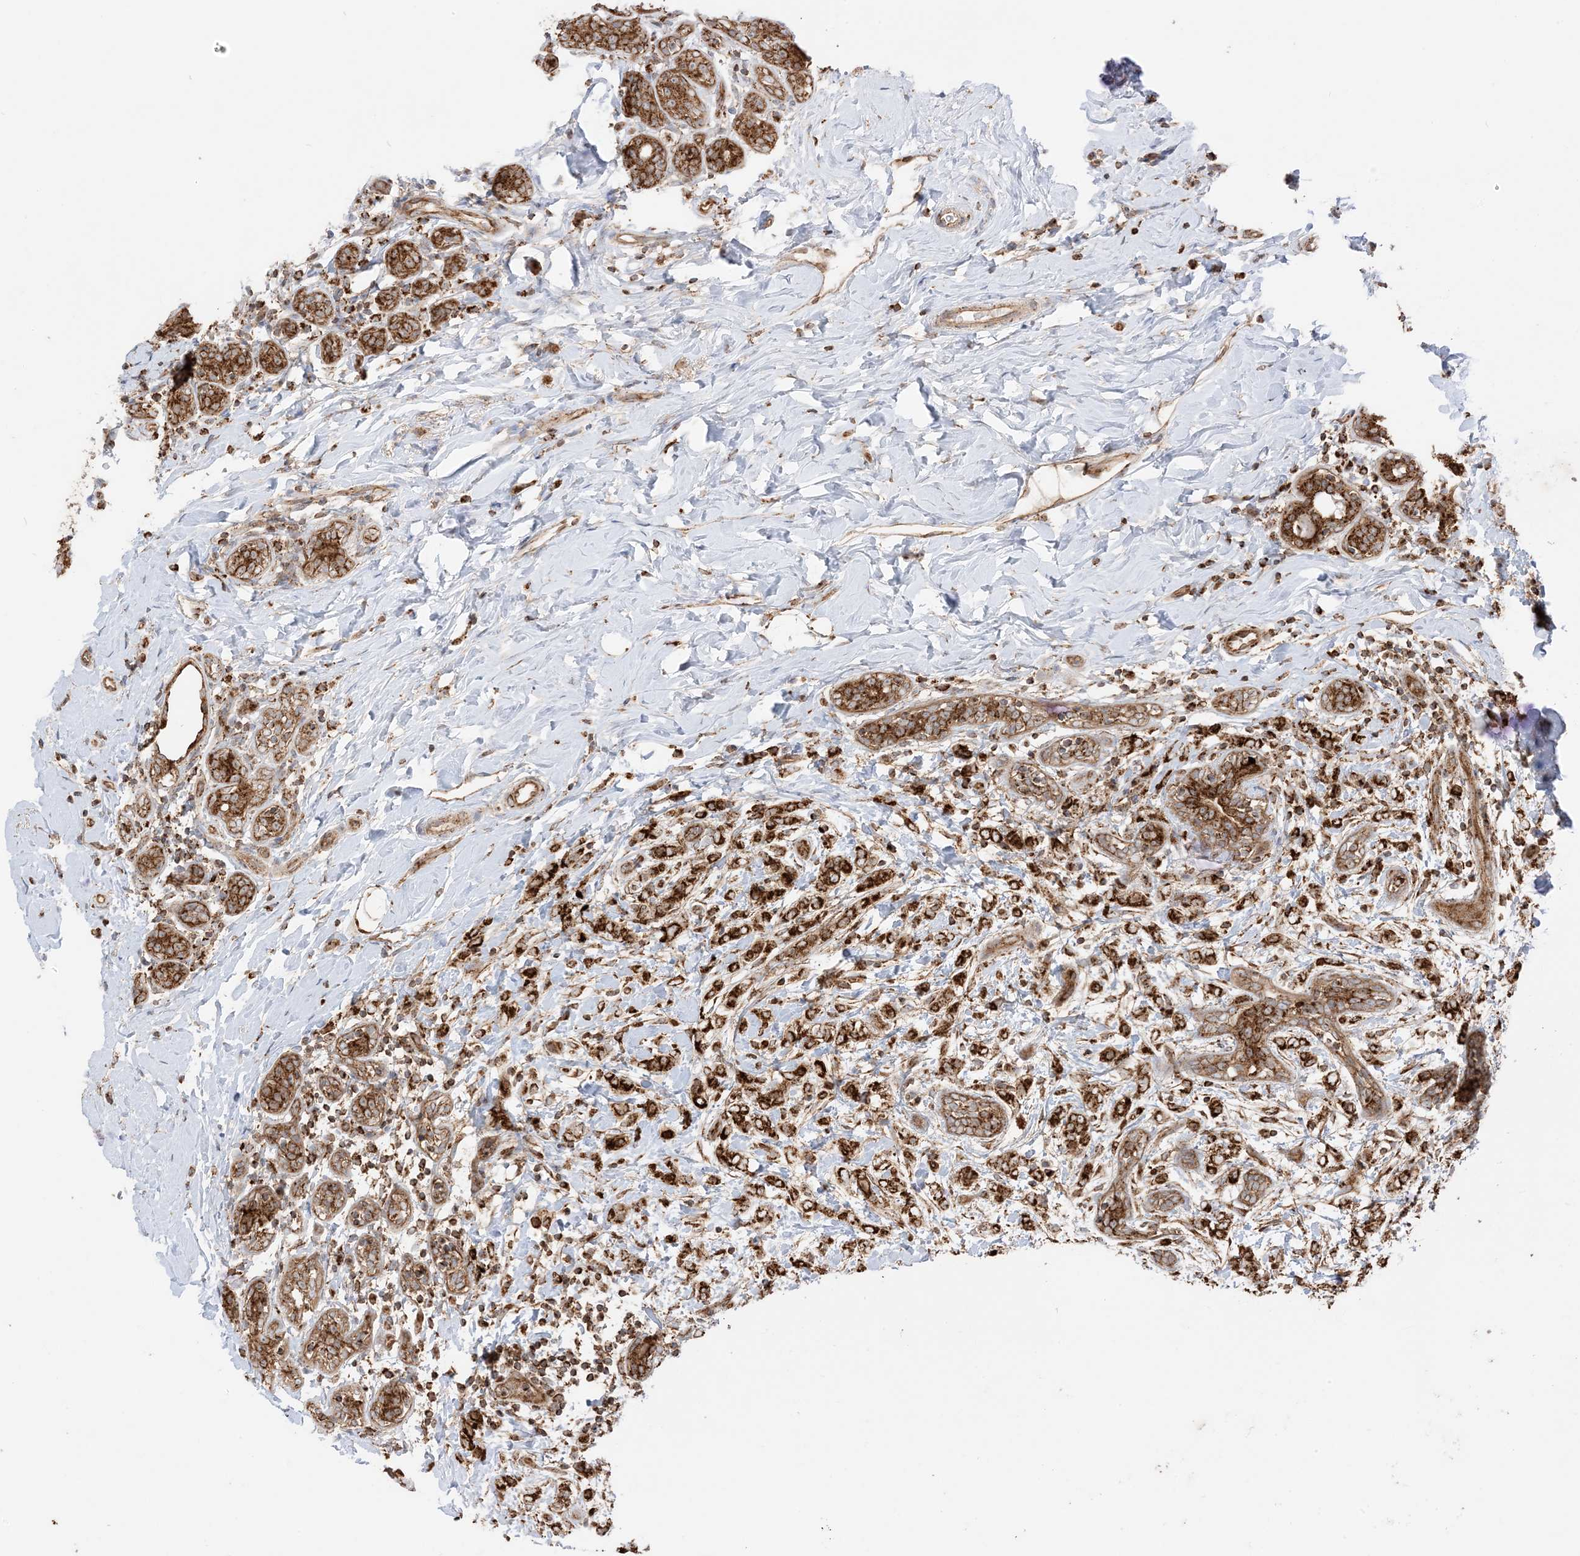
{"staining": {"intensity": "strong", "quantity": ">75%", "location": "cytoplasmic/membranous"}, "tissue": "breast cancer", "cell_type": "Tumor cells", "image_type": "cancer", "snomed": [{"axis": "morphology", "description": "Normal tissue, NOS"}, {"axis": "morphology", "description": "Lobular carcinoma"}, {"axis": "topography", "description": "Breast"}], "caption": "Protein staining of lobular carcinoma (breast) tissue shows strong cytoplasmic/membranous positivity in about >75% of tumor cells. (Brightfield microscopy of DAB IHC at high magnification).", "gene": "N4BP3", "patient": {"sex": "female", "age": 47}}